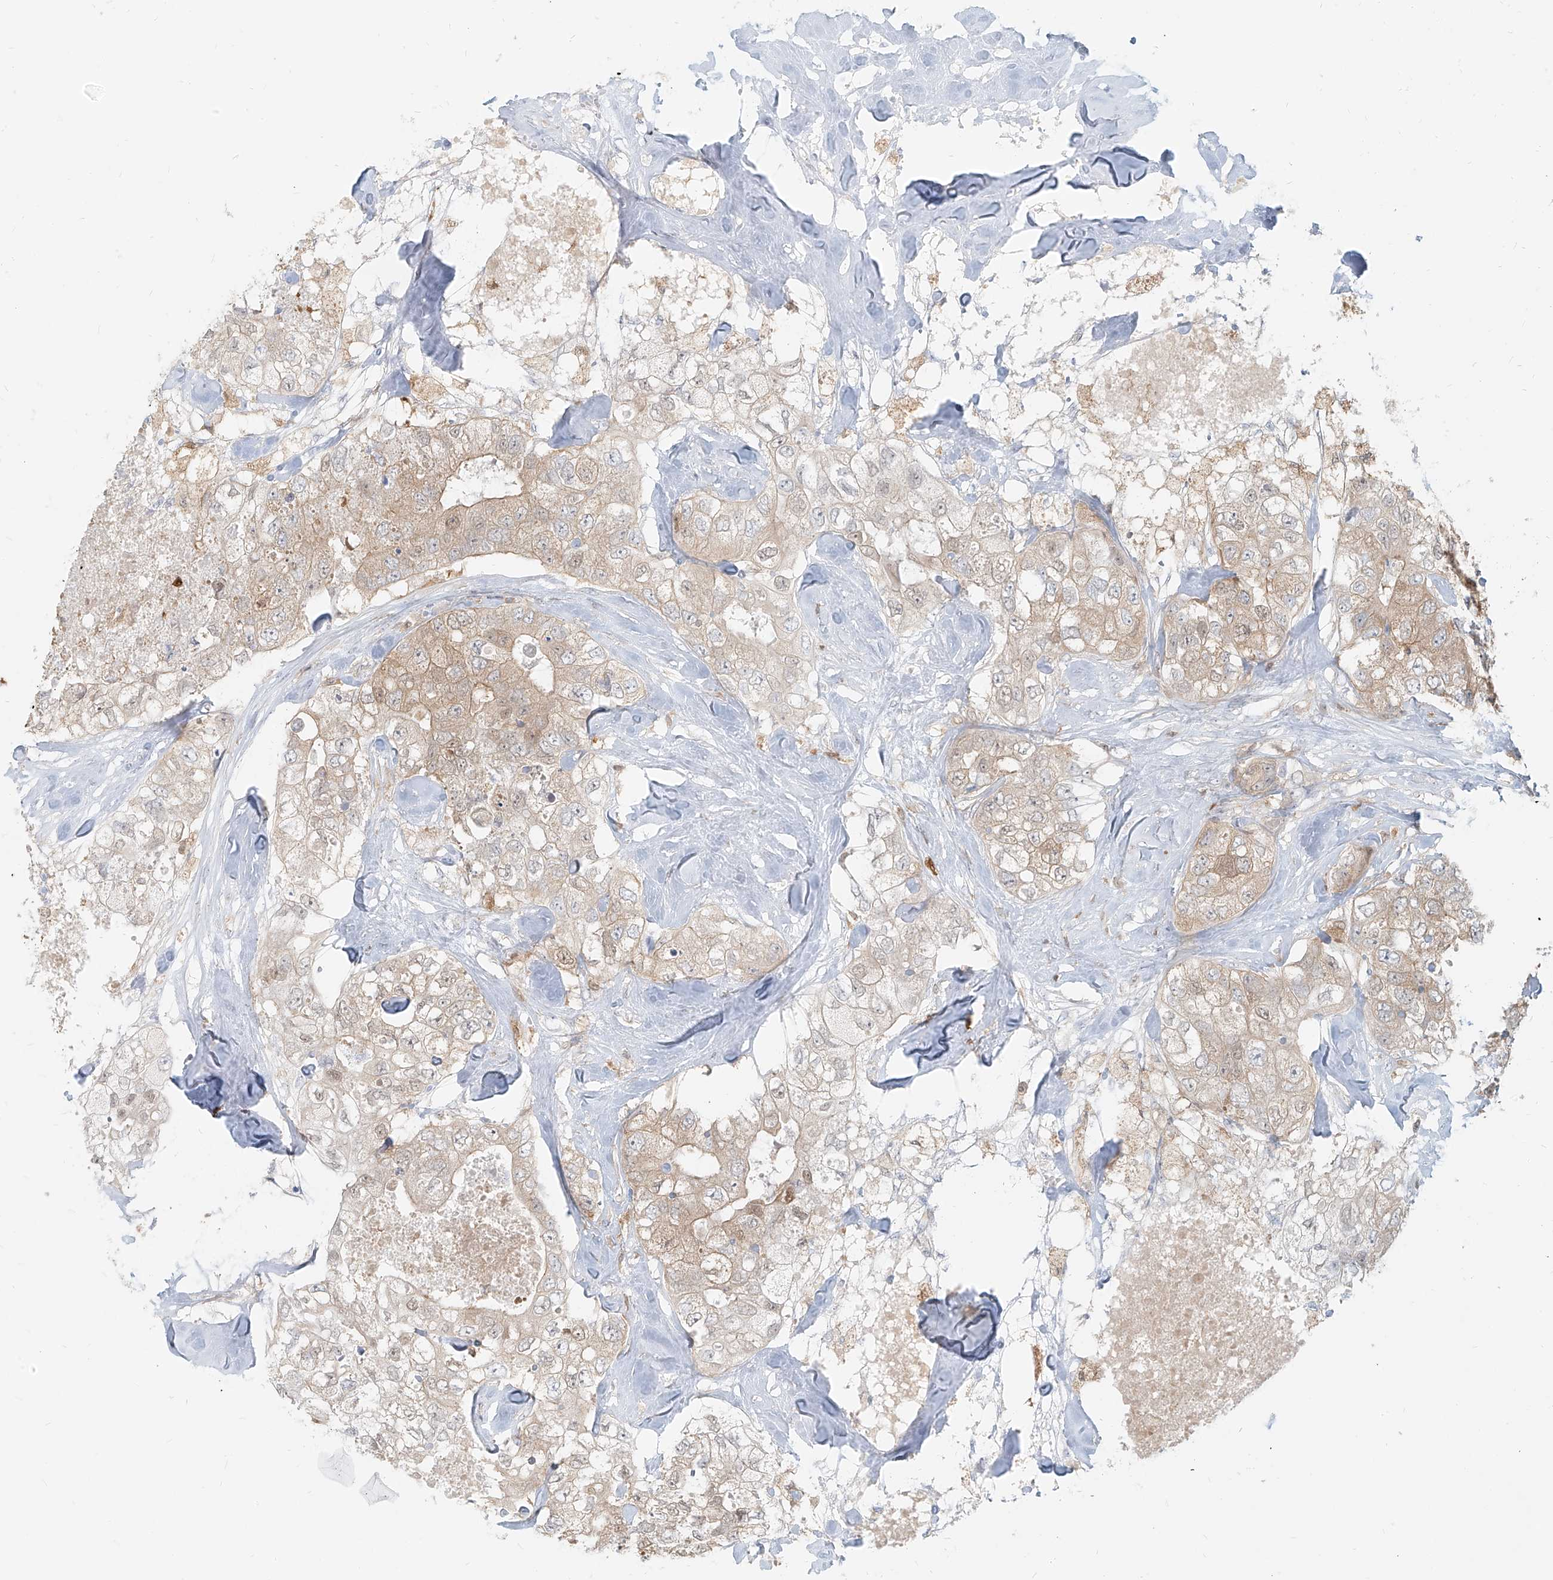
{"staining": {"intensity": "weak", "quantity": ">75%", "location": "cytoplasmic/membranous"}, "tissue": "breast cancer", "cell_type": "Tumor cells", "image_type": "cancer", "snomed": [{"axis": "morphology", "description": "Duct carcinoma"}, {"axis": "topography", "description": "Breast"}], "caption": "Human intraductal carcinoma (breast) stained with a brown dye demonstrates weak cytoplasmic/membranous positive expression in about >75% of tumor cells.", "gene": "PGD", "patient": {"sex": "female", "age": 62}}